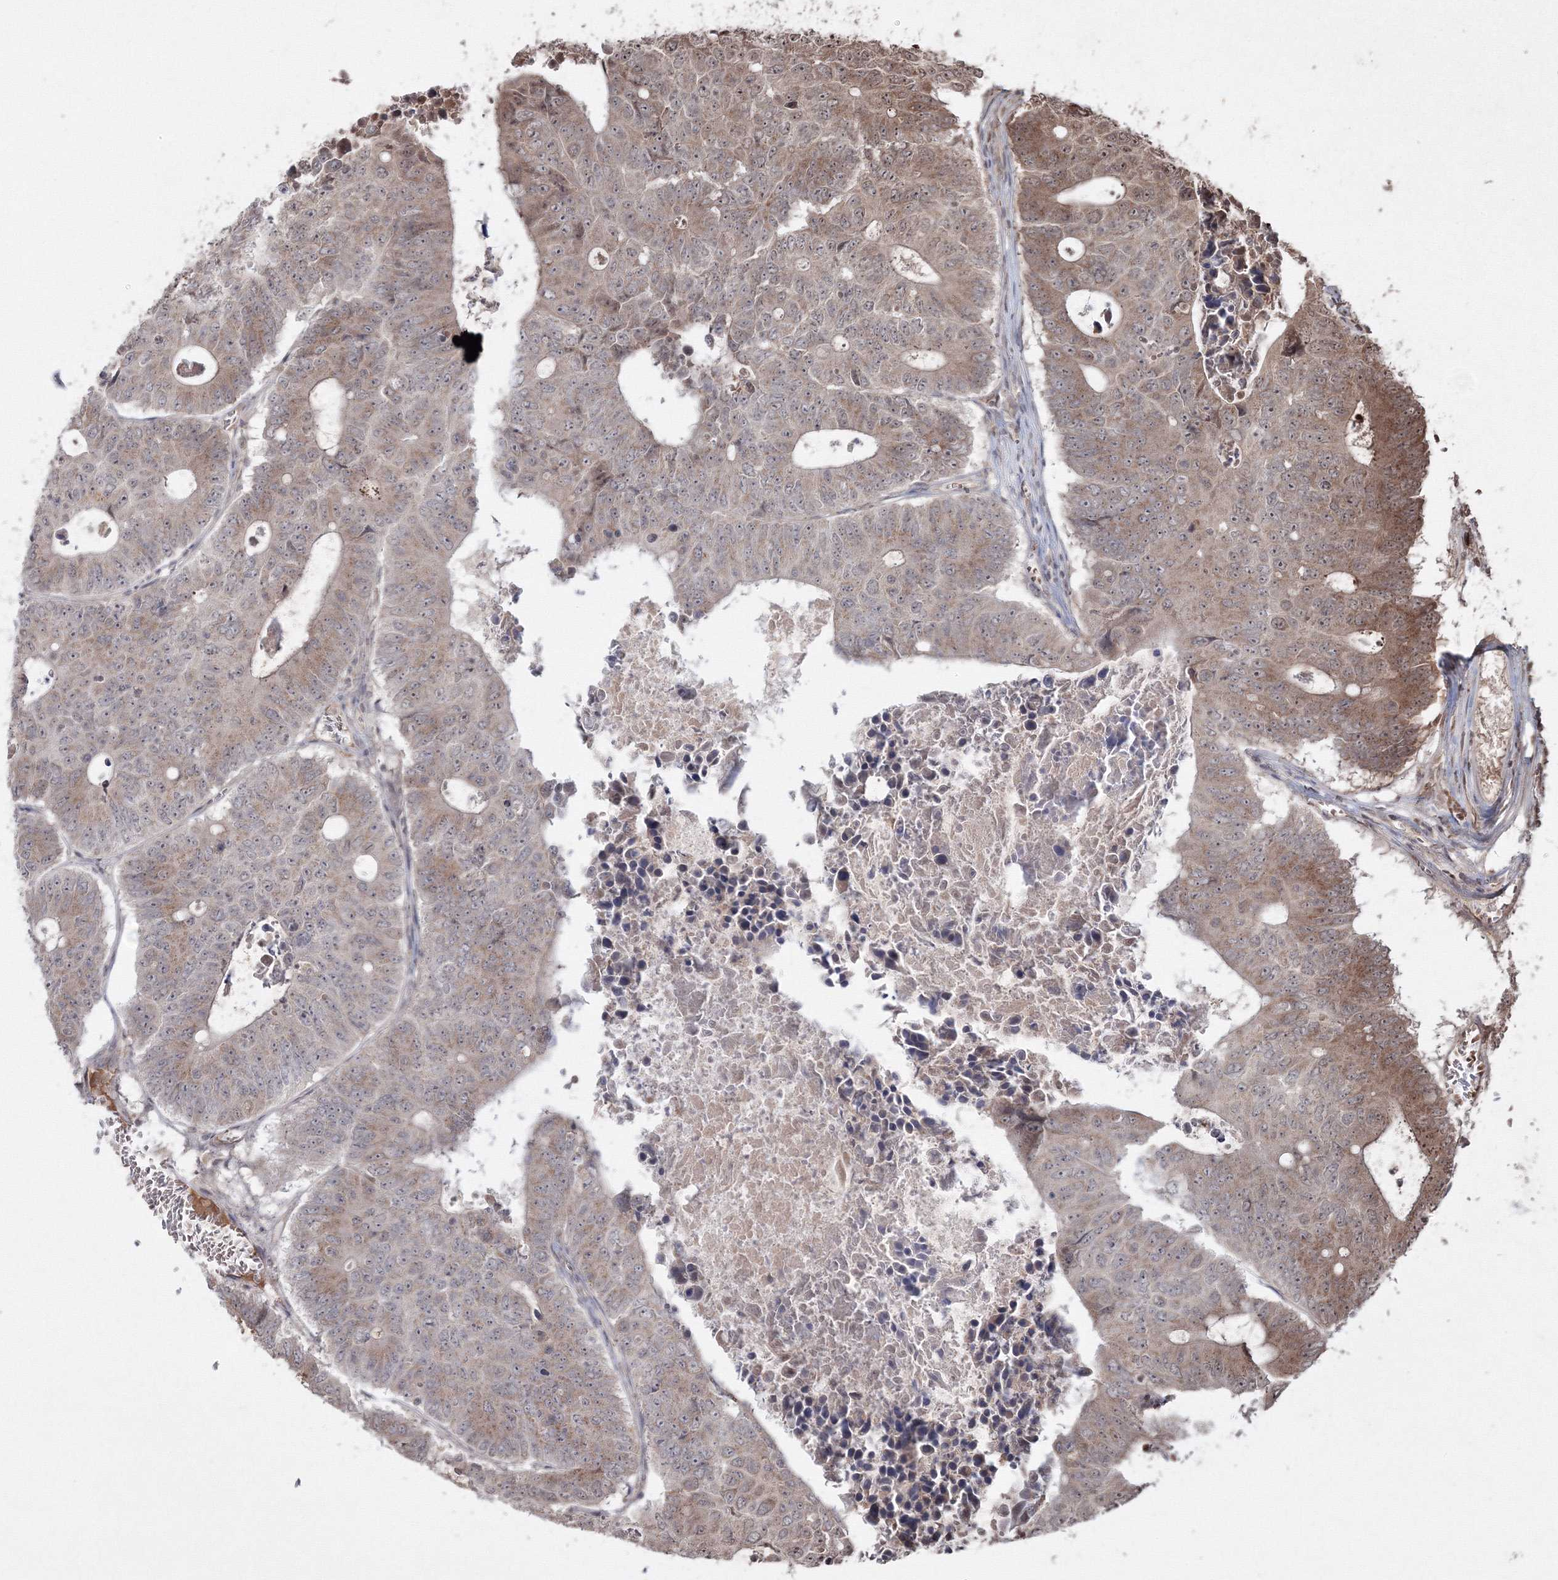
{"staining": {"intensity": "moderate", "quantity": "25%-75%", "location": "cytoplasmic/membranous,nuclear"}, "tissue": "colorectal cancer", "cell_type": "Tumor cells", "image_type": "cancer", "snomed": [{"axis": "morphology", "description": "Adenocarcinoma, NOS"}, {"axis": "topography", "description": "Colon"}], "caption": "Human colorectal adenocarcinoma stained with a brown dye demonstrates moderate cytoplasmic/membranous and nuclear positive positivity in approximately 25%-75% of tumor cells.", "gene": "PEX13", "patient": {"sex": "male", "age": 87}}